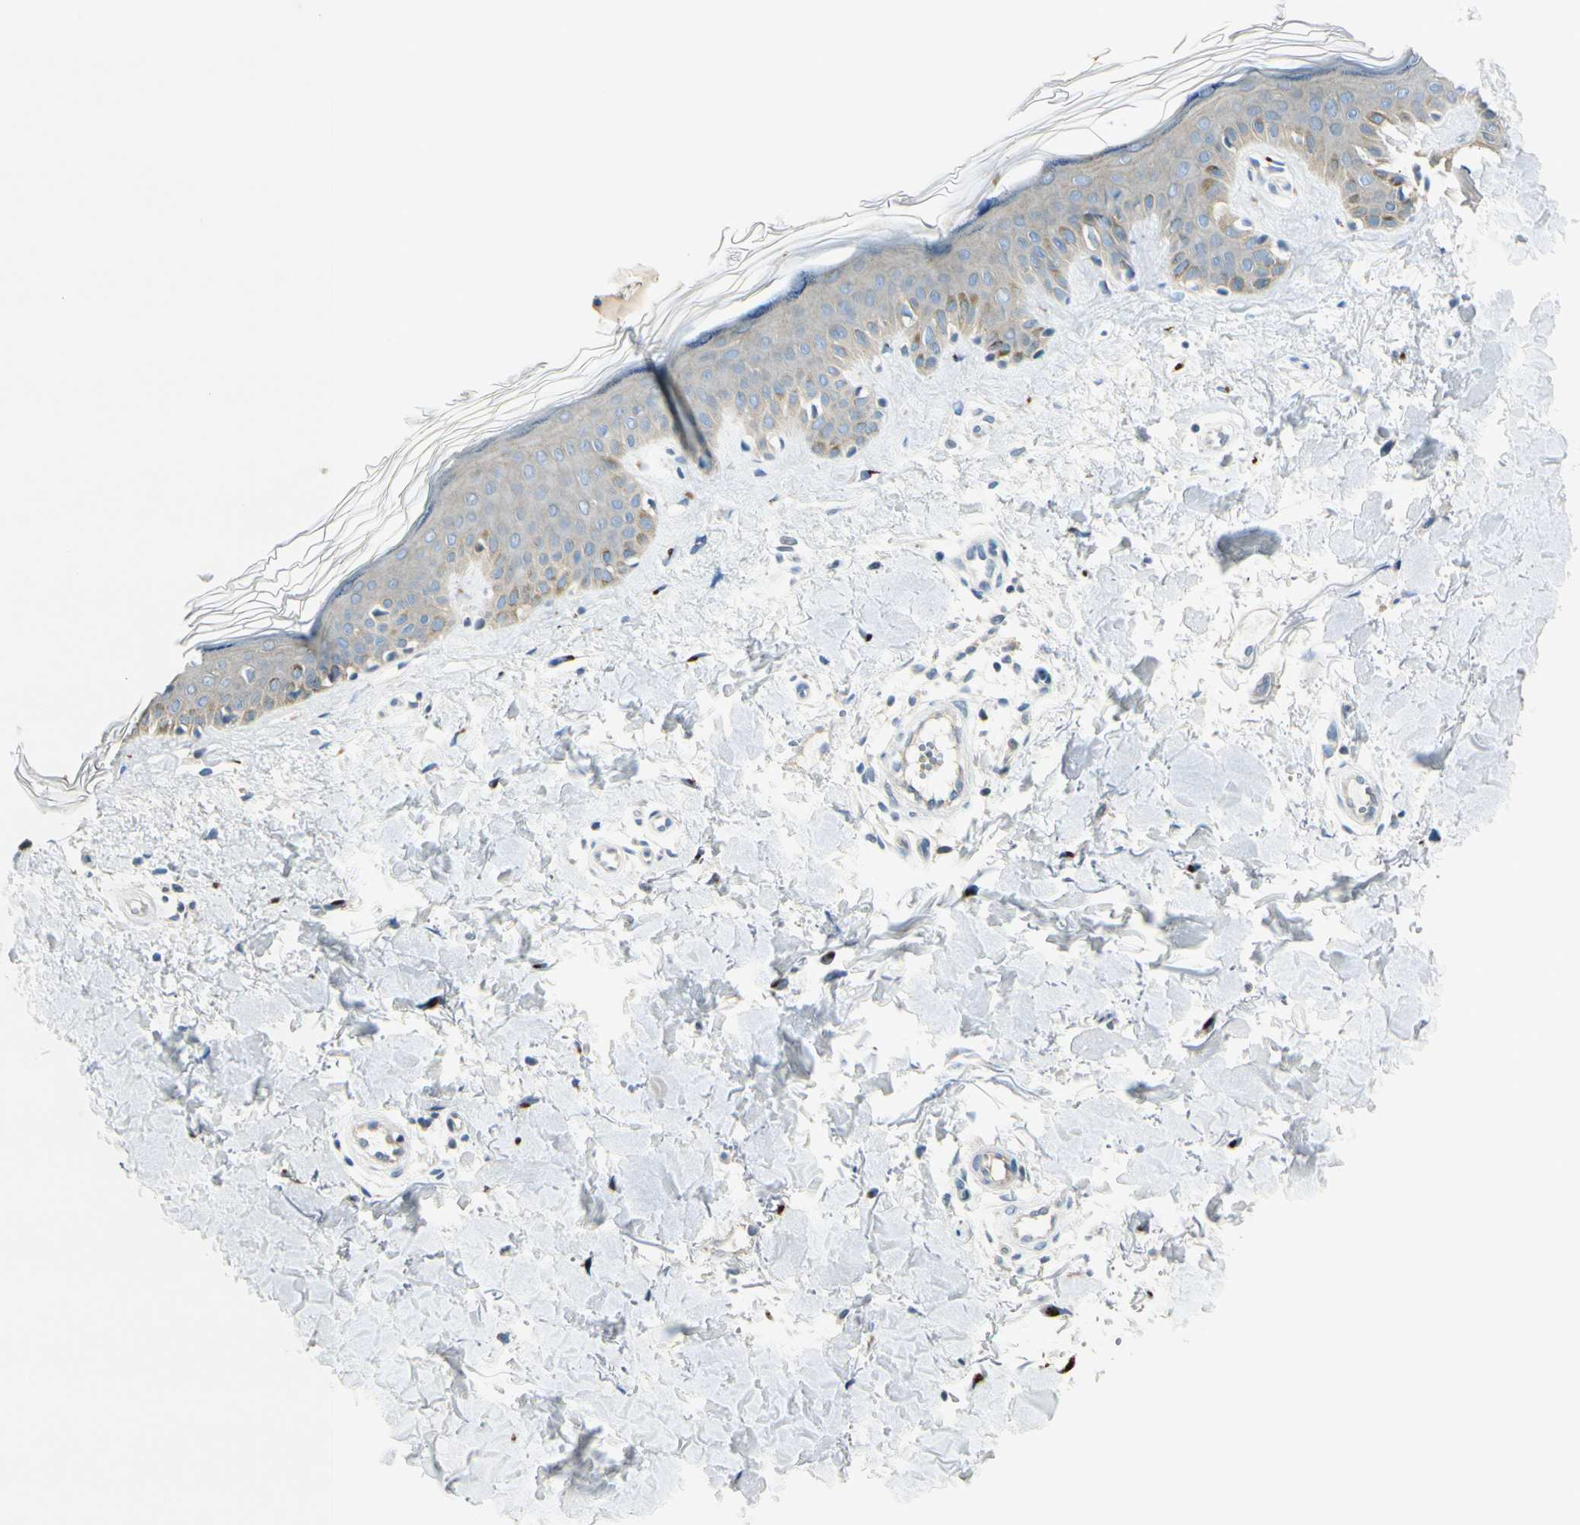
{"staining": {"intensity": "negative", "quantity": "none", "location": "none"}, "tissue": "skin", "cell_type": "Fibroblasts", "image_type": "normal", "snomed": [{"axis": "morphology", "description": "Normal tissue, NOS"}, {"axis": "topography", "description": "Skin"}], "caption": "IHC image of normal skin: human skin stained with DAB displays no significant protein expression in fibroblasts. The staining was performed using DAB to visualize the protein expression in brown, while the nuclei were stained in blue with hematoxylin (Magnification: 20x).", "gene": "GALNT5", "patient": {"sex": "male", "age": 67}}